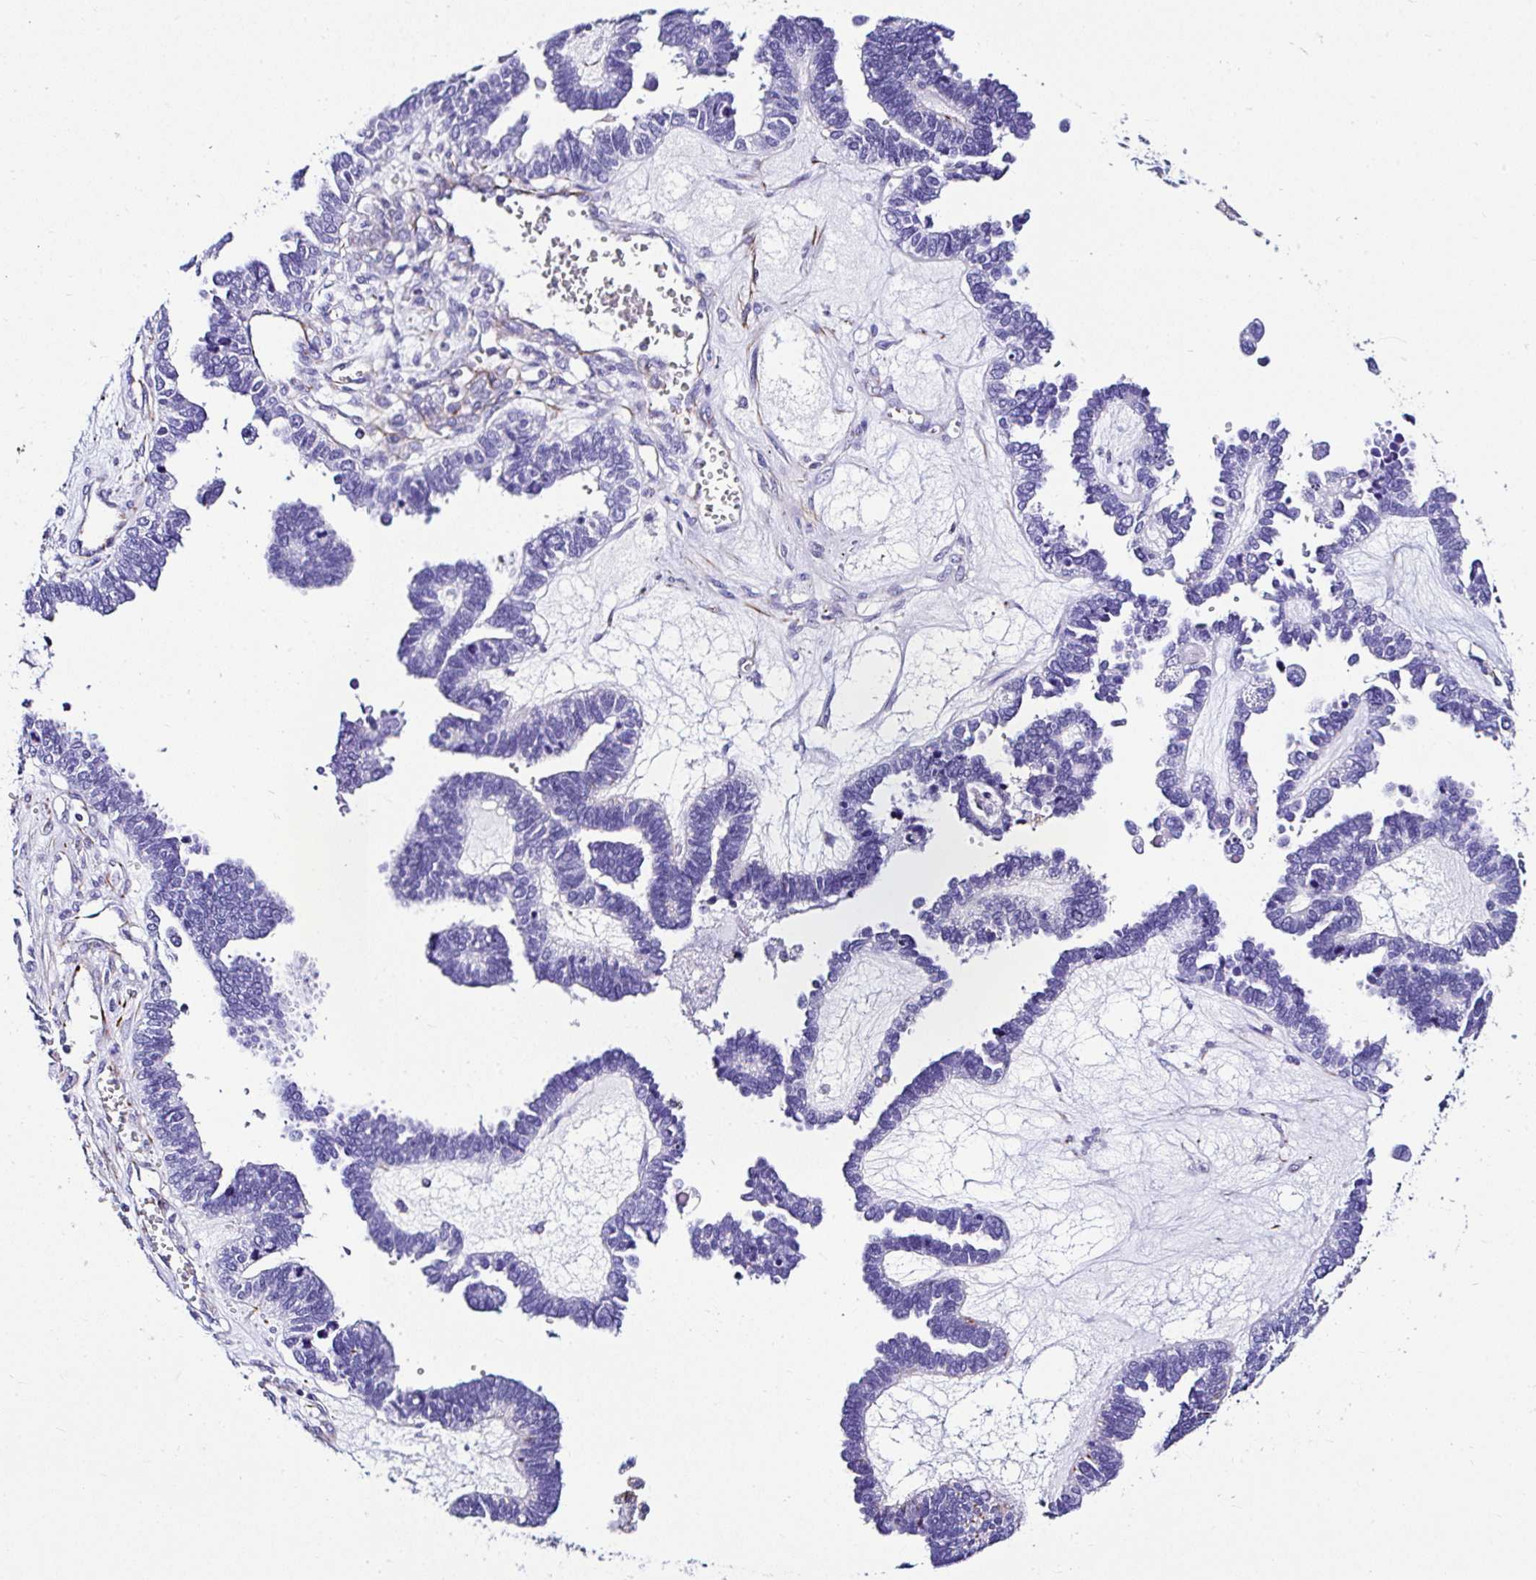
{"staining": {"intensity": "negative", "quantity": "none", "location": "none"}, "tissue": "ovarian cancer", "cell_type": "Tumor cells", "image_type": "cancer", "snomed": [{"axis": "morphology", "description": "Cystadenocarcinoma, serous, NOS"}, {"axis": "topography", "description": "Ovary"}], "caption": "IHC of ovarian serous cystadenocarcinoma exhibits no expression in tumor cells.", "gene": "DEPDC5", "patient": {"sex": "female", "age": 51}}